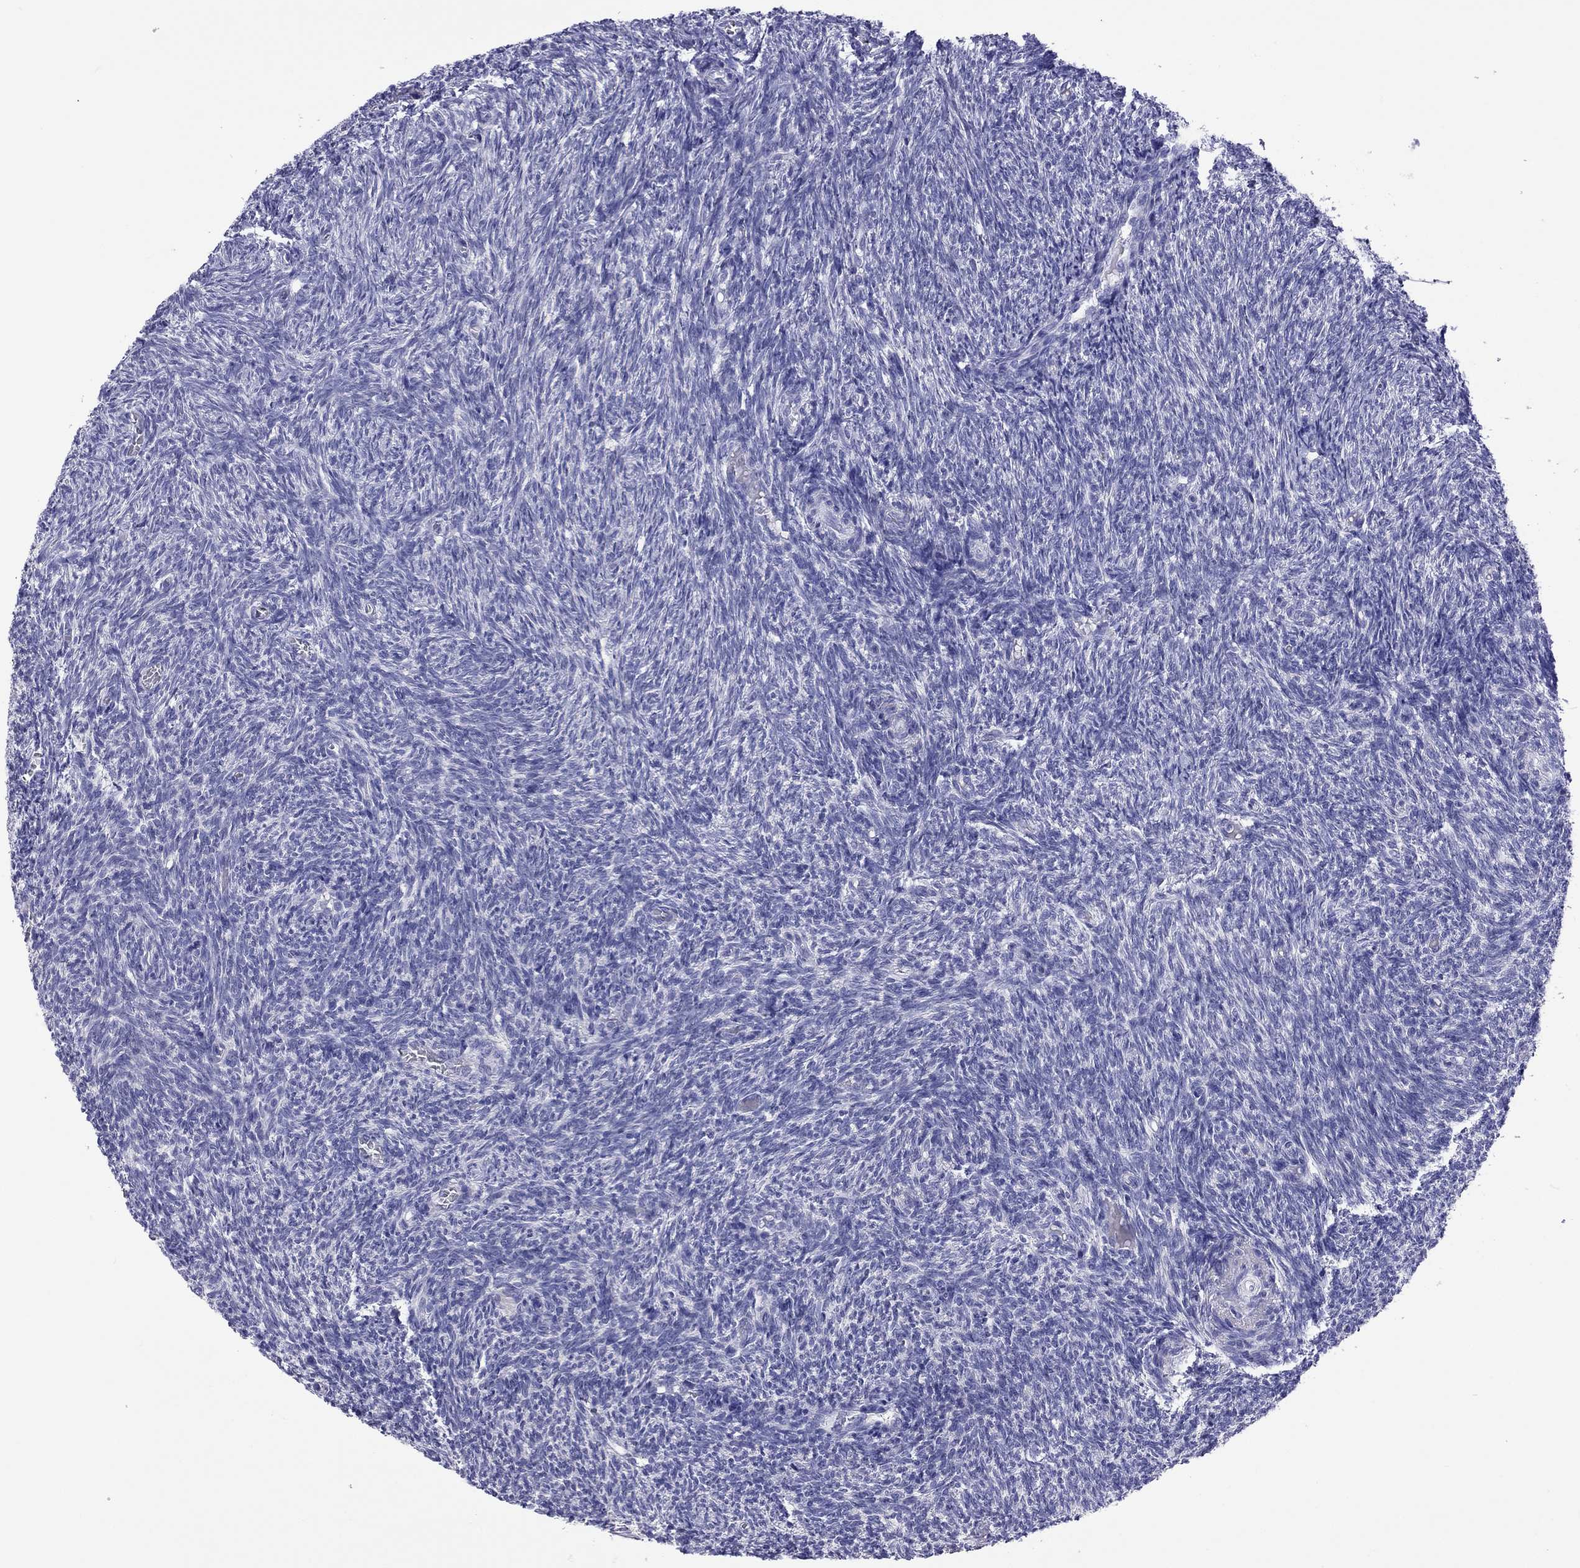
{"staining": {"intensity": "negative", "quantity": "none", "location": "none"}, "tissue": "ovary", "cell_type": "Follicle cells", "image_type": "normal", "snomed": [{"axis": "morphology", "description": "Normal tissue, NOS"}, {"axis": "topography", "description": "Ovary"}], "caption": "Immunohistochemistry micrograph of unremarkable ovary: human ovary stained with DAB (3,3'-diaminobenzidine) demonstrates no significant protein positivity in follicle cells.", "gene": "COL9A1", "patient": {"sex": "female", "age": 39}}